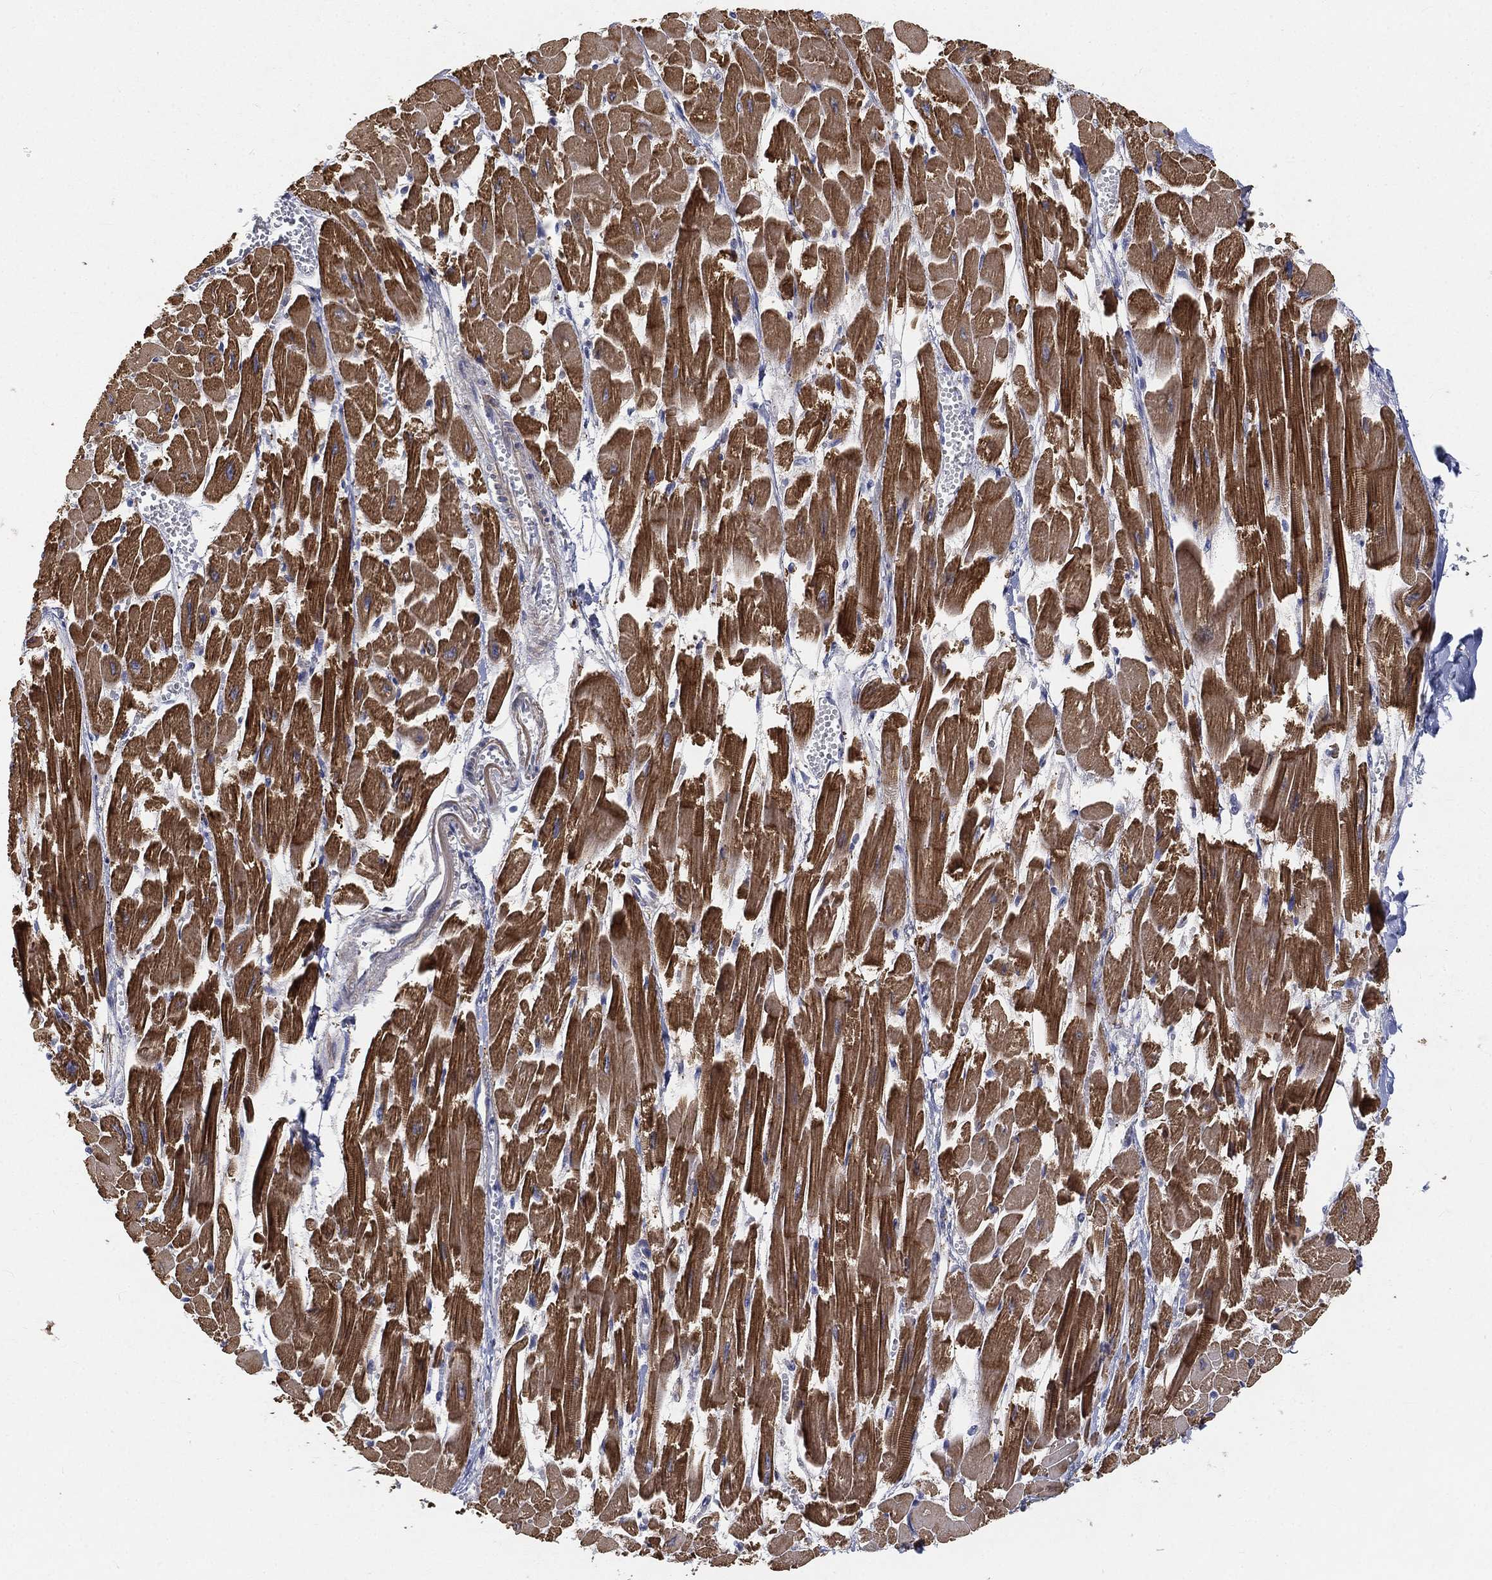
{"staining": {"intensity": "strong", "quantity": ">75%", "location": "cytoplasmic/membranous"}, "tissue": "heart muscle", "cell_type": "Cardiomyocytes", "image_type": "normal", "snomed": [{"axis": "morphology", "description": "Normal tissue, NOS"}, {"axis": "topography", "description": "Heart"}], "caption": "IHC staining of unremarkable heart muscle, which displays high levels of strong cytoplasmic/membranous expression in approximately >75% of cardiomyocytes indicating strong cytoplasmic/membranous protein staining. The staining was performed using DAB (brown) for protein detection and nuclei were counterstained in hematoxylin (blue).", "gene": "CTSL", "patient": {"sex": "female", "age": 52}}